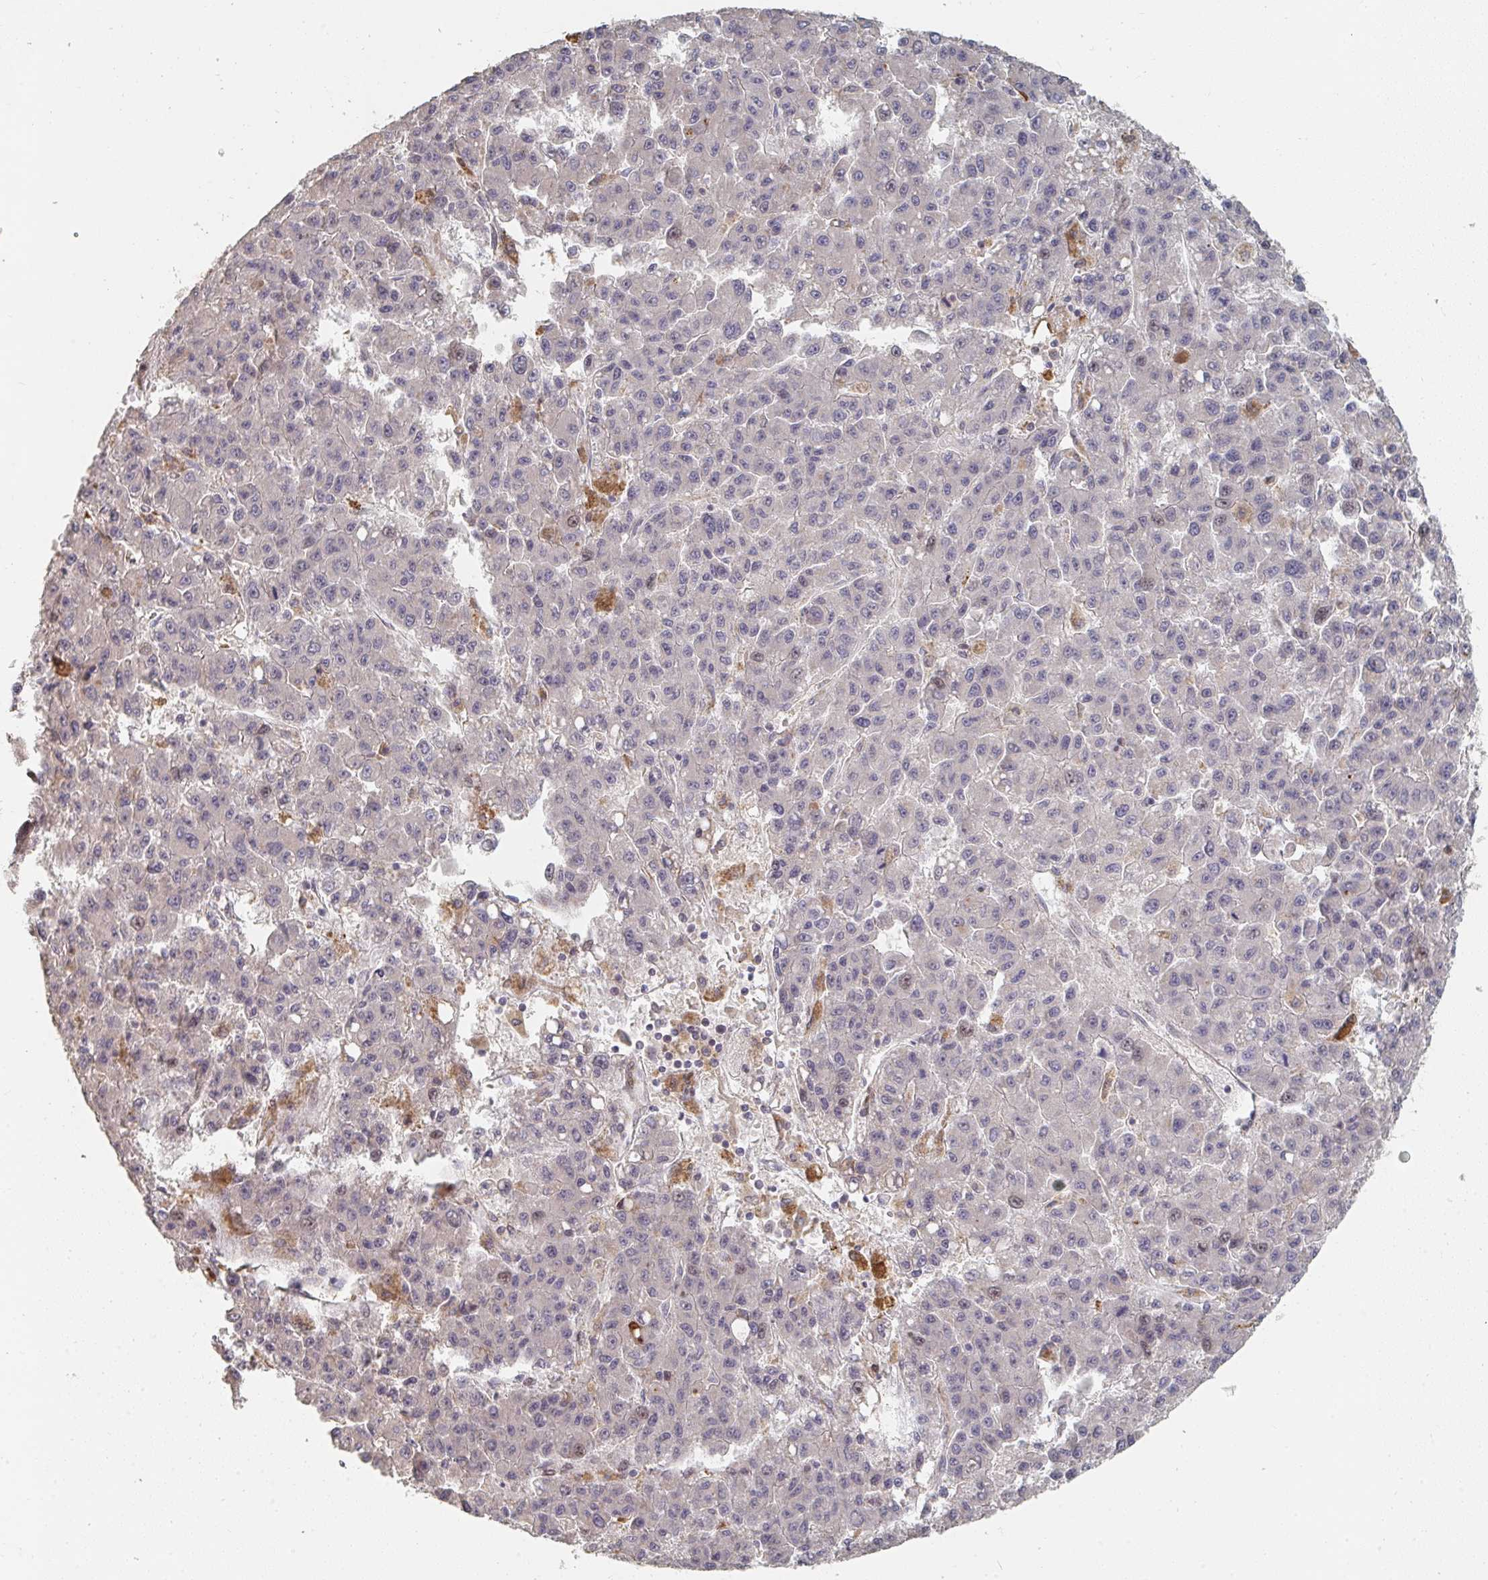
{"staining": {"intensity": "negative", "quantity": "none", "location": "none"}, "tissue": "liver cancer", "cell_type": "Tumor cells", "image_type": "cancer", "snomed": [{"axis": "morphology", "description": "Carcinoma, Hepatocellular, NOS"}, {"axis": "topography", "description": "Liver"}], "caption": "DAB immunohistochemical staining of liver cancer (hepatocellular carcinoma) exhibits no significant expression in tumor cells.", "gene": "PTEN", "patient": {"sex": "male", "age": 70}}